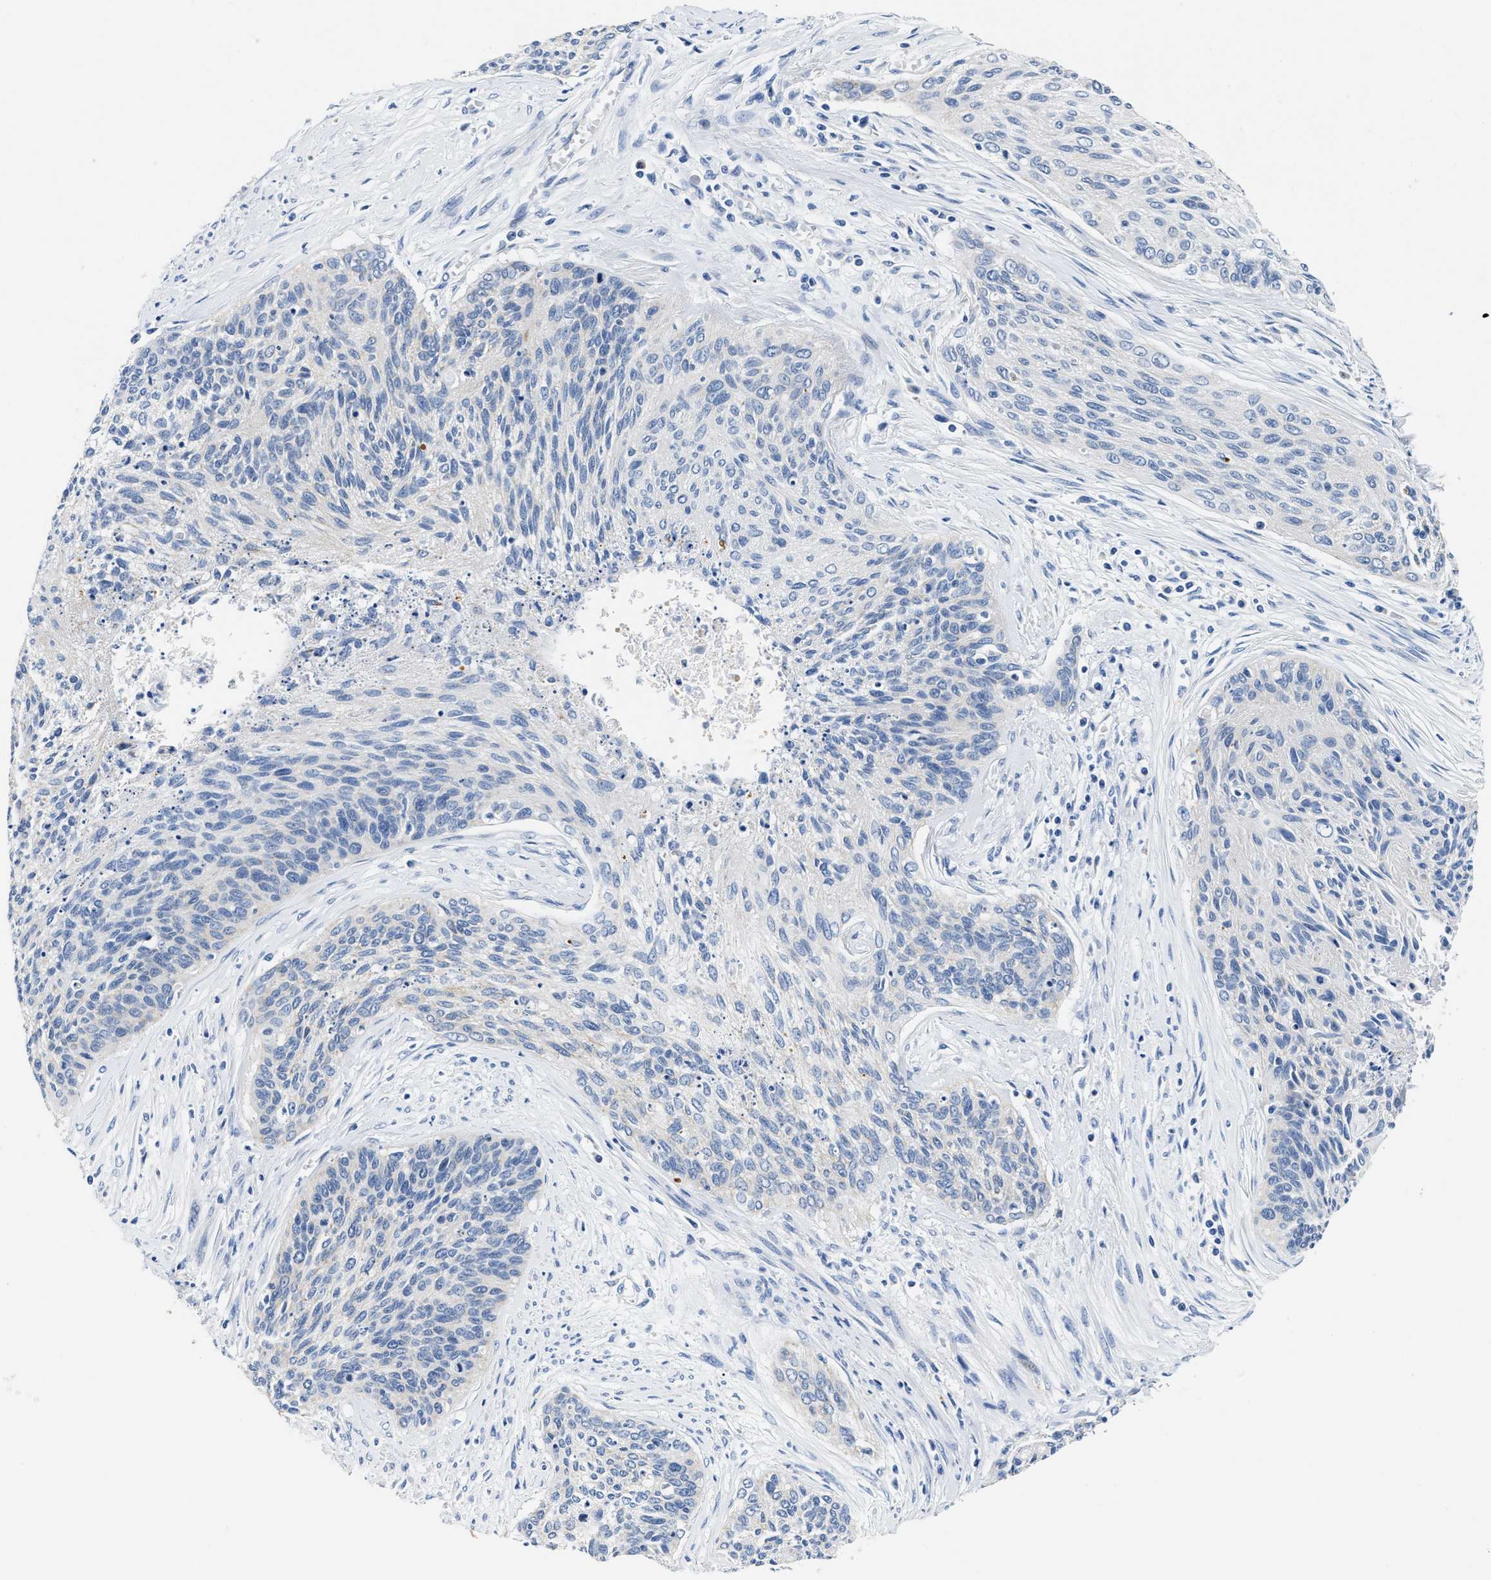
{"staining": {"intensity": "negative", "quantity": "none", "location": "none"}, "tissue": "cervical cancer", "cell_type": "Tumor cells", "image_type": "cancer", "snomed": [{"axis": "morphology", "description": "Squamous cell carcinoma, NOS"}, {"axis": "topography", "description": "Cervix"}], "caption": "Tumor cells show no significant positivity in cervical cancer.", "gene": "ACADVL", "patient": {"sex": "female", "age": 55}}